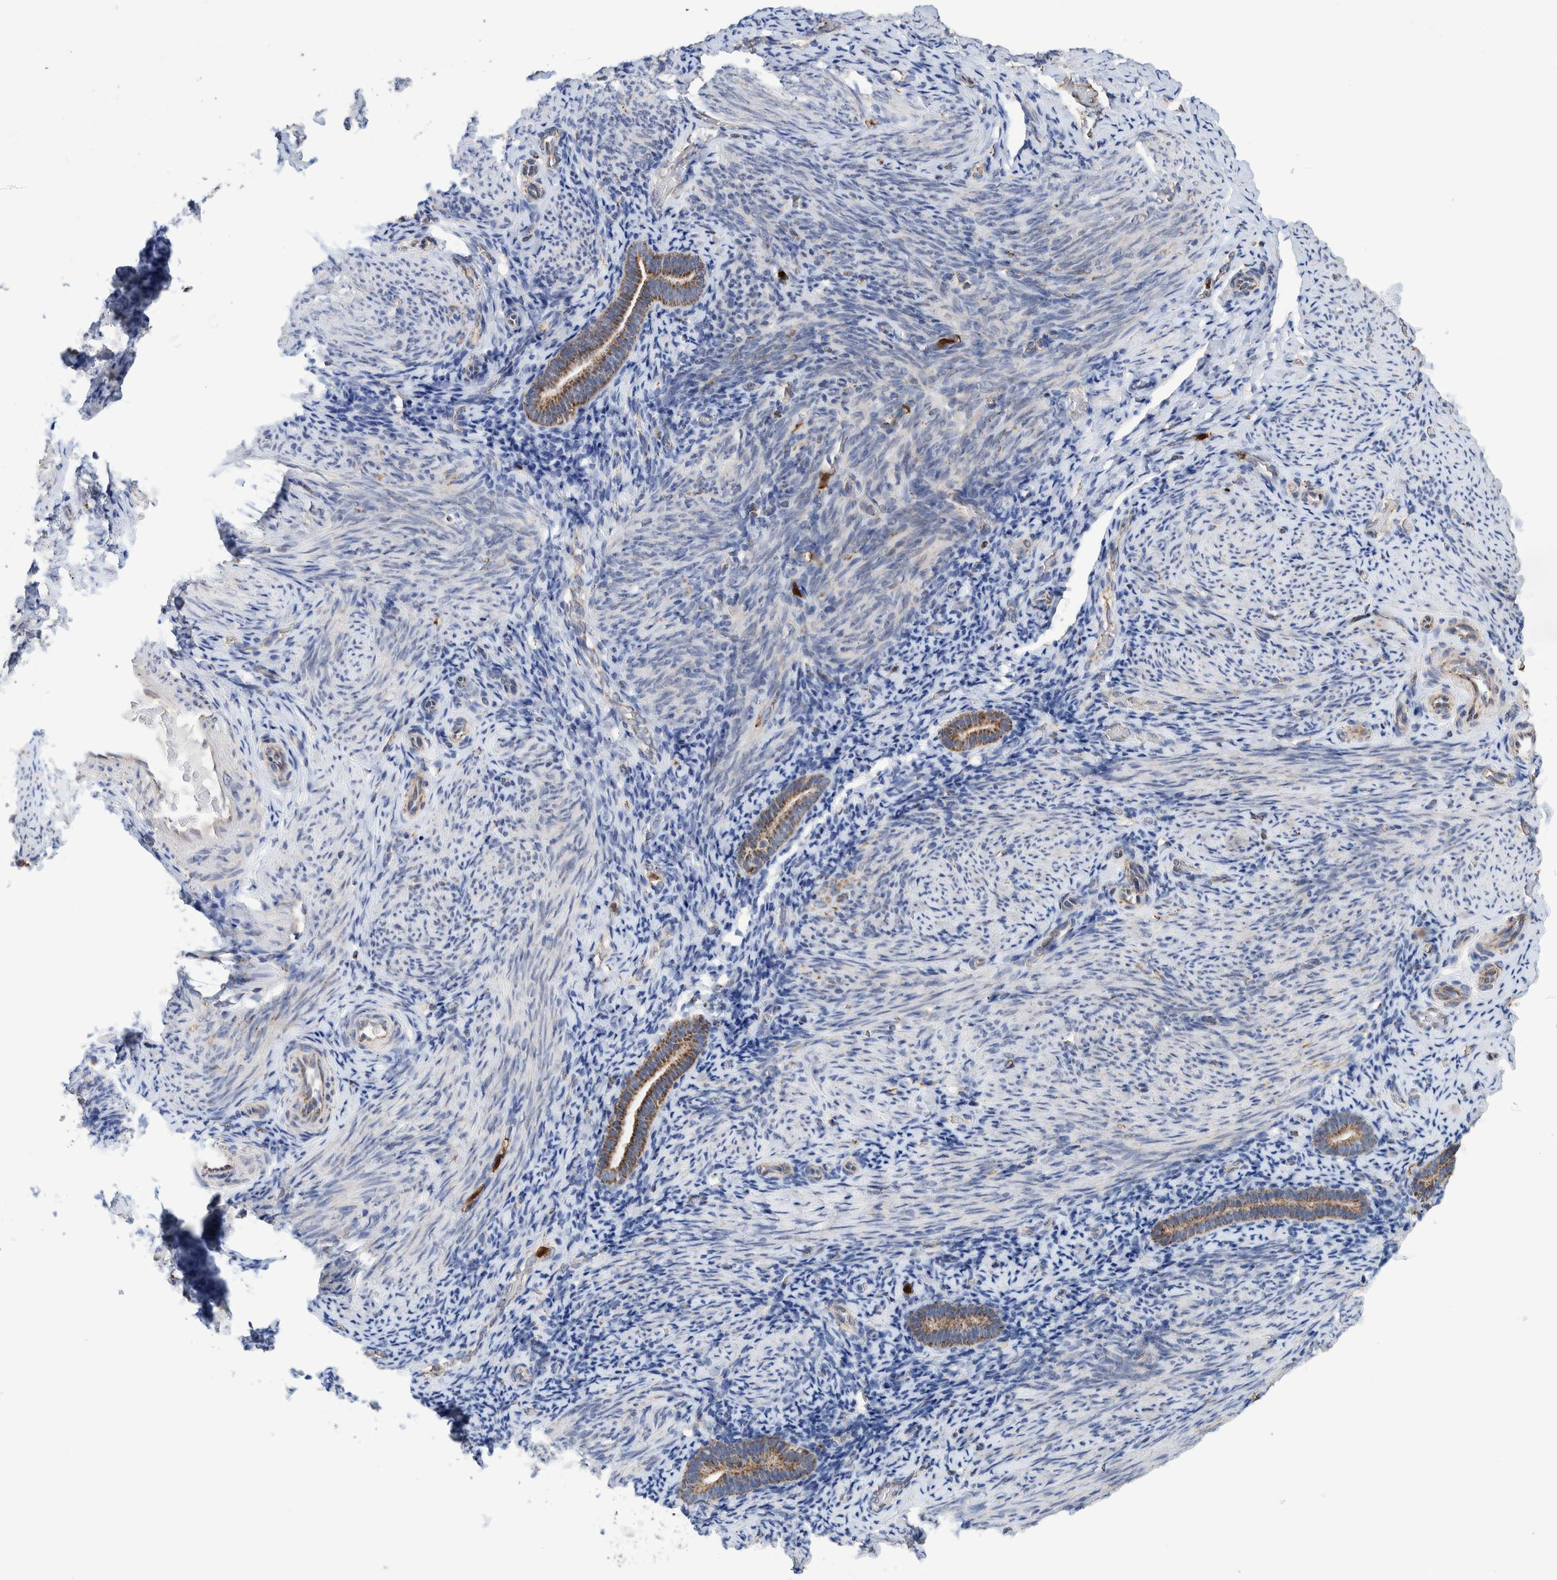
{"staining": {"intensity": "weak", "quantity": "<25%", "location": "cytoplasmic/membranous"}, "tissue": "endometrium", "cell_type": "Cells in endometrial stroma", "image_type": "normal", "snomed": [{"axis": "morphology", "description": "Normal tissue, NOS"}, {"axis": "topography", "description": "Endometrium"}], "caption": "Endometrium stained for a protein using immunohistochemistry reveals no expression cells in endometrial stroma.", "gene": "DECR1", "patient": {"sex": "female", "age": 51}}